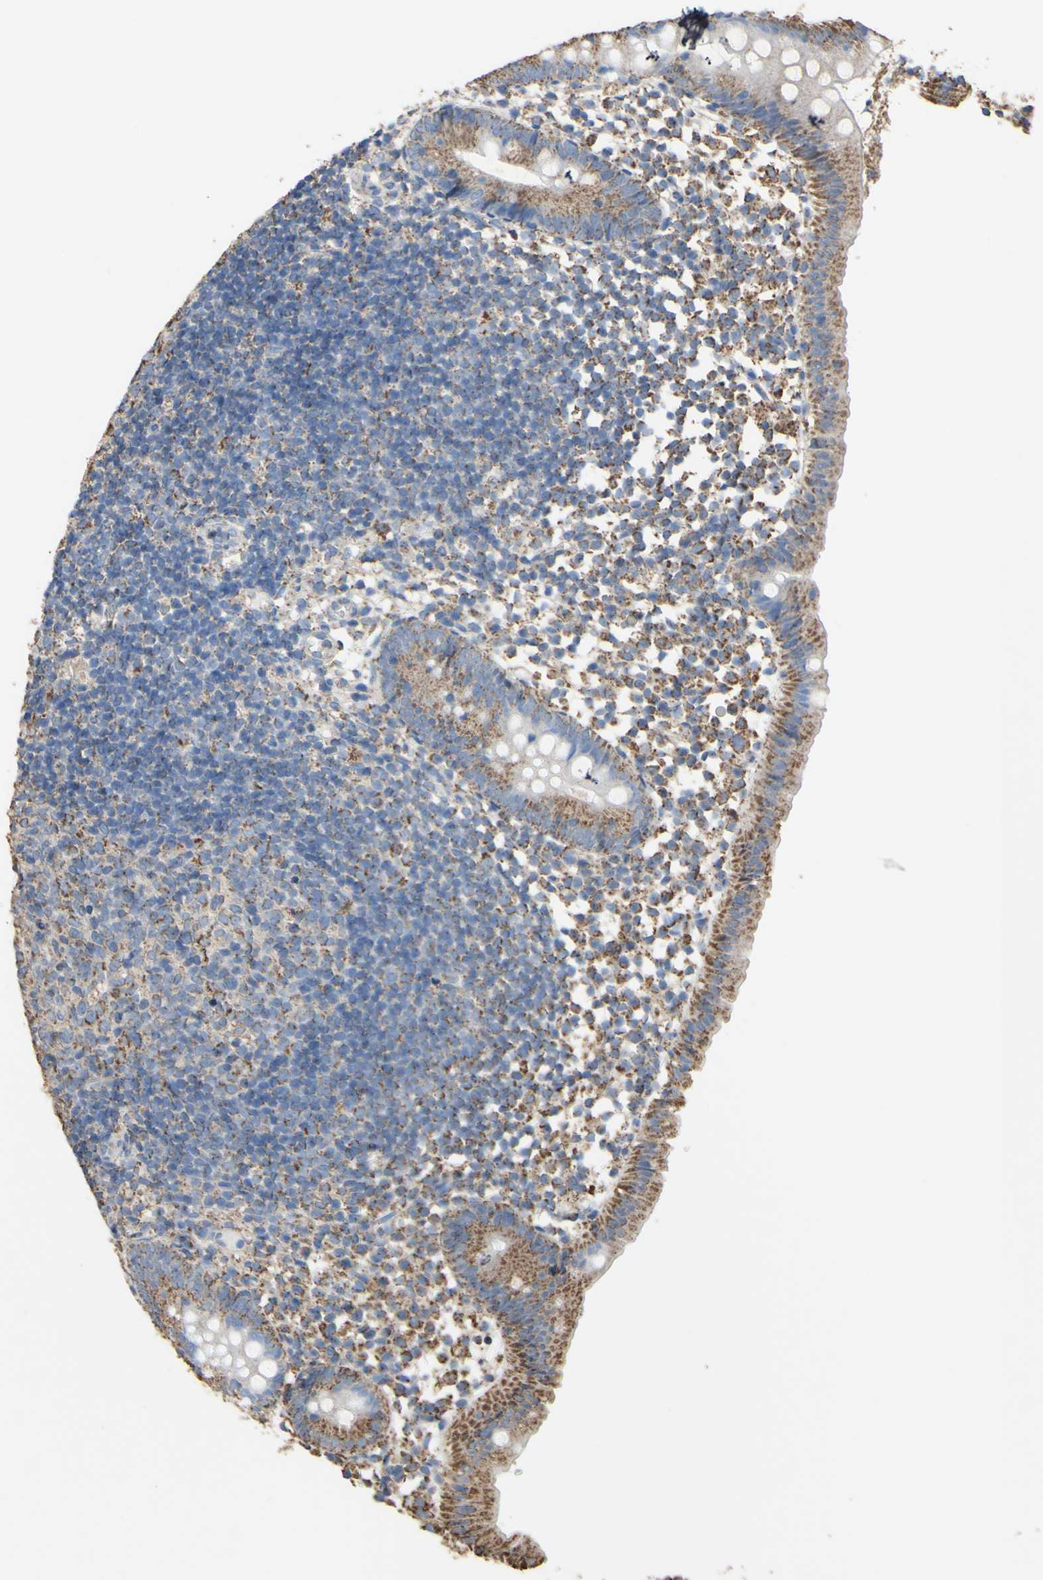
{"staining": {"intensity": "moderate", "quantity": "25%-75%", "location": "cytoplasmic/membranous"}, "tissue": "appendix", "cell_type": "Glandular cells", "image_type": "normal", "snomed": [{"axis": "morphology", "description": "Normal tissue, NOS"}, {"axis": "topography", "description": "Appendix"}], "caption": "Immunohistochemistry image of normal appendix: appendix stained using immunohistochemistry (IHC) displays medium levels of moderate protein expression localized specifically in the cytoplasmic/membranous of glandular cells, appearing as a cytoplasmic/membranous brown color.", "gene": "CMKLR2", "patient": {"sex": "female", "age": 20}}